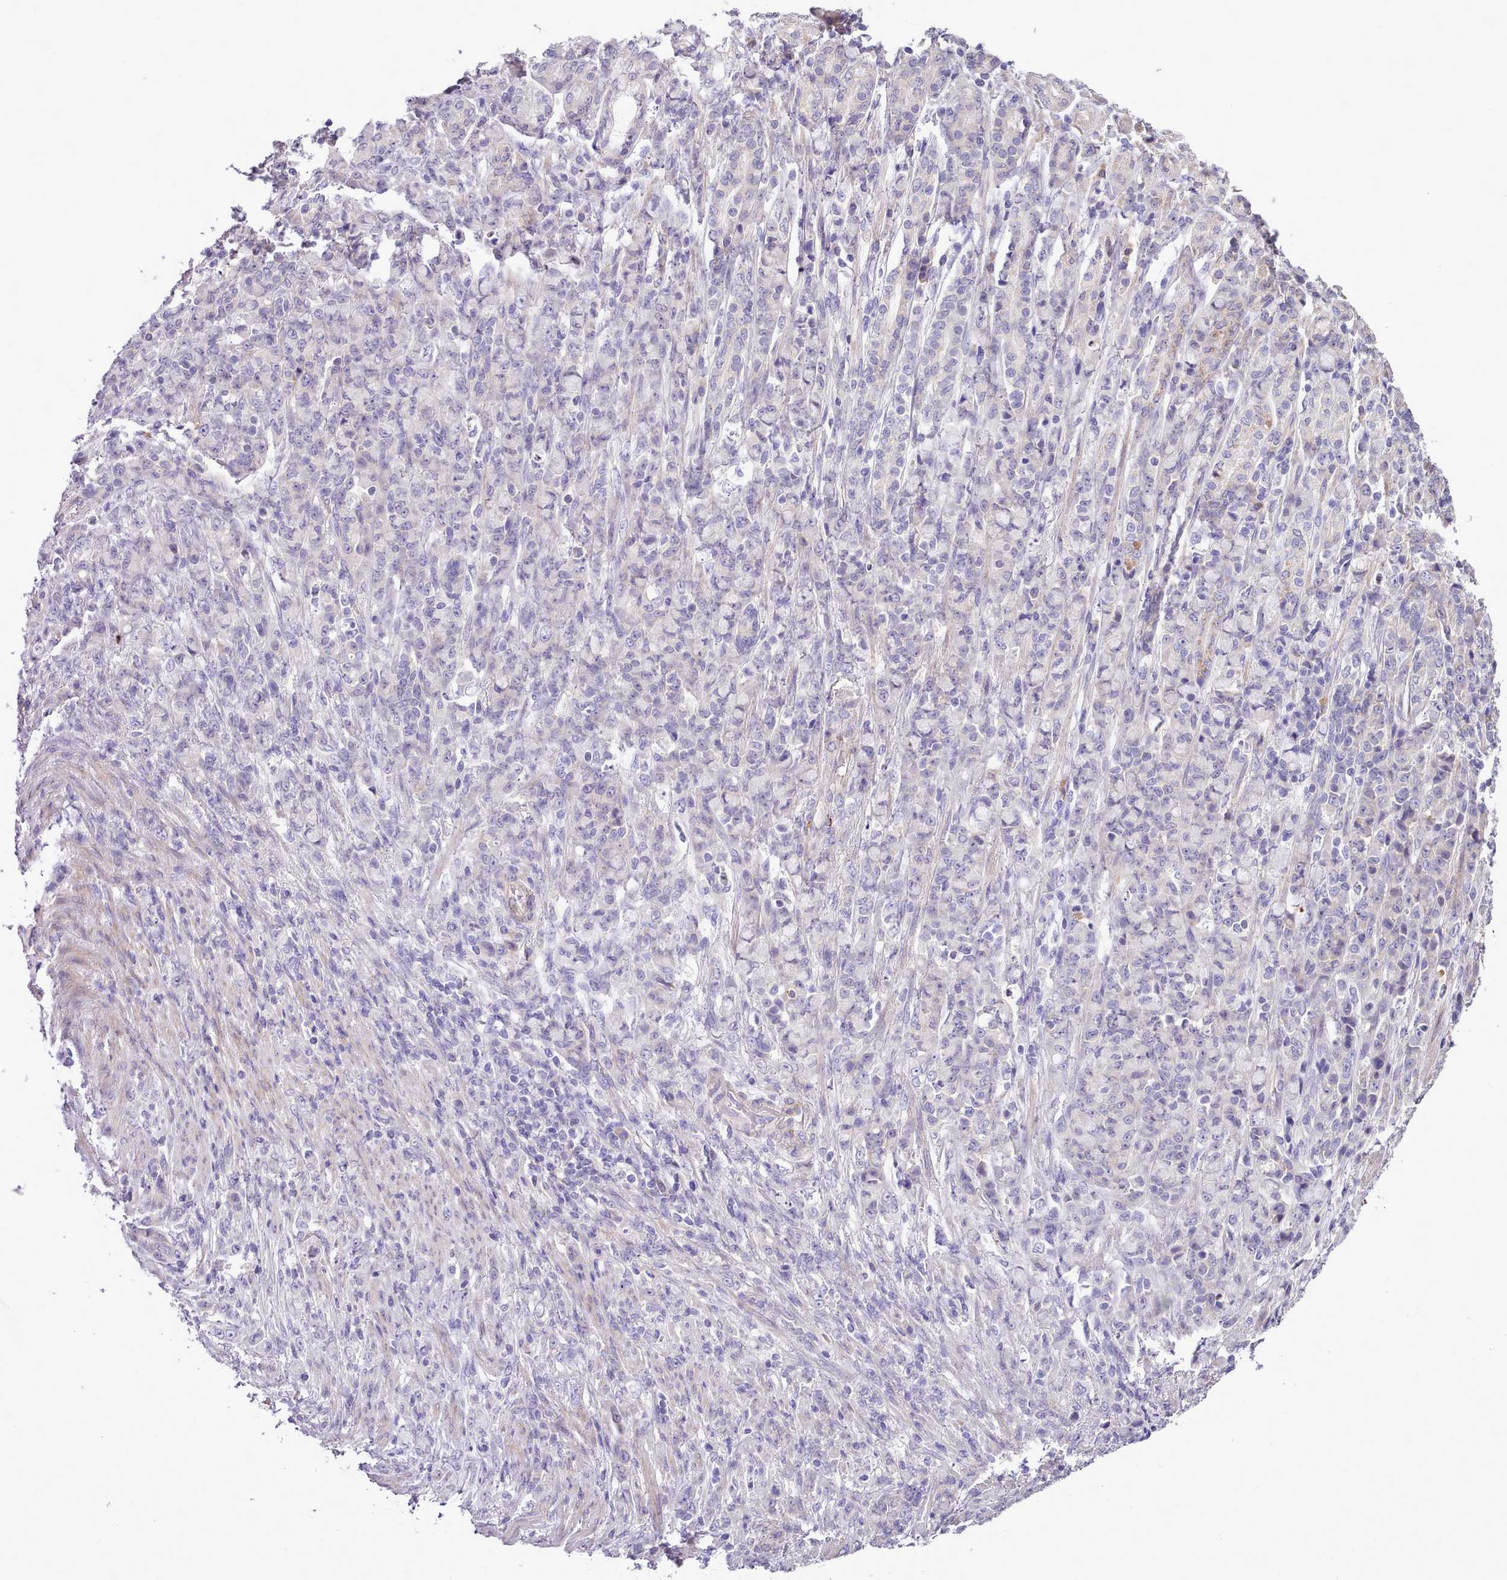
{"staining": {"intensity": "negative", "quantity": "none", "location": "none"}, "tissue": "stomach cancer", "cell_type": "Tumor cells", "image_type": "cancer", "snomed": [{"axis": "morphology", "description": "Adenocarcinoma, NOS"}, {"axis": "topography", "description": "Stomach"}], "caption": "Photomicrograph shows no significant protein expression in tumor cells of stomach cancer. (DAB (3,3'-diaminobenzidine) immunohistochemistry (IHC) with hematoxylin counter stain).", "gene": "SETX", "patient": {"sex": "female", "age": 79}}